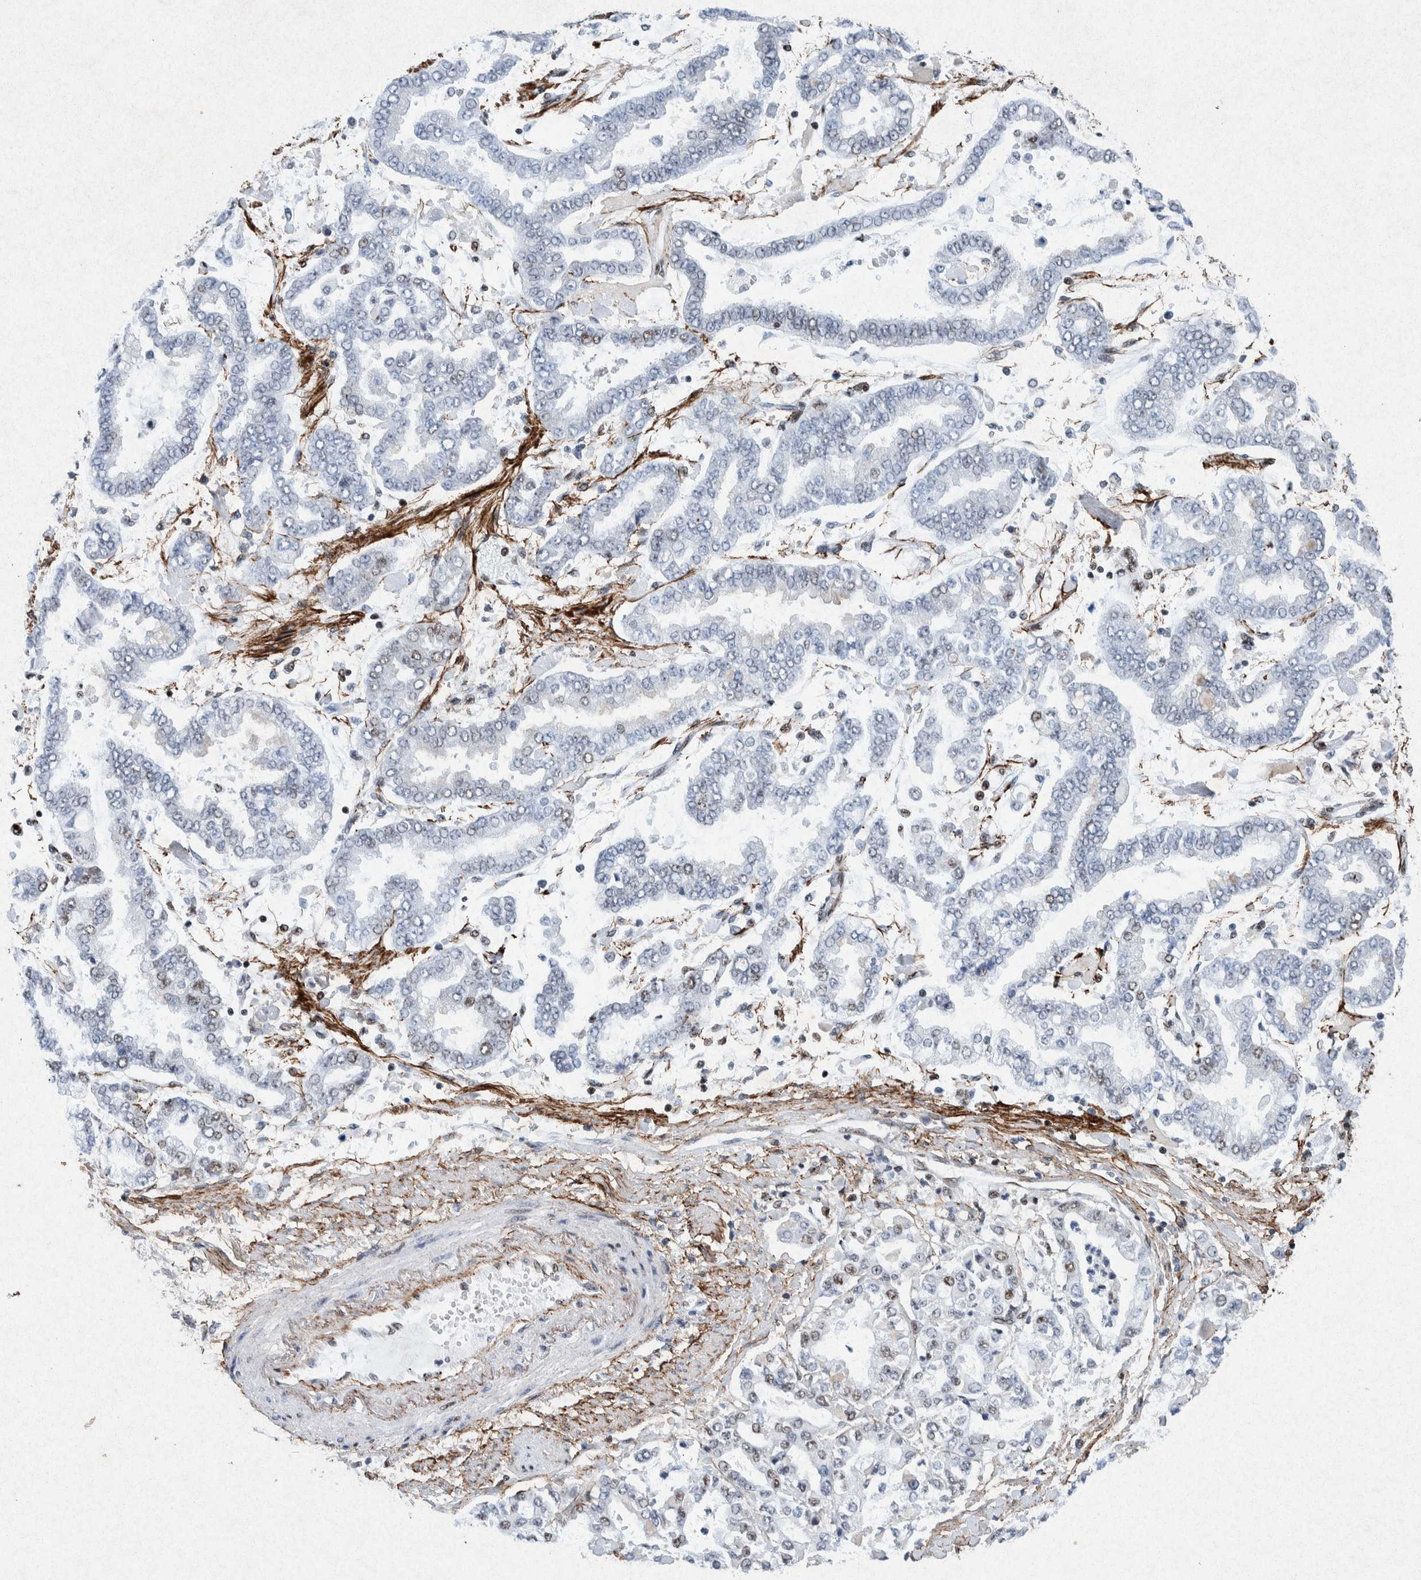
{"staining": {"intensity": "weak", "quantity": "<25%", "location": "nuclear"}, "tissue": "stomach cancer", "cell_type": "Tumor cells", "image_type": "cancer", "snomed": [{"axis": "morphology", "description": "Normal tissue, NOS"}, {"axis": "morphology", "description": "Adenocarcinoma, NOS"}, {"axis": "topography", "description": "Stomach, upper"}, {"axis": "topography", "description": "Stomach"}], "caption": "Immunohistochemical staining of stomach cancer reveals no significant positivity in tumor cells. (Brightfield microscopy of DAB IHC at high magnification).", "gene": "TAF10", "patient": {"sex": "male", "age": 76}}